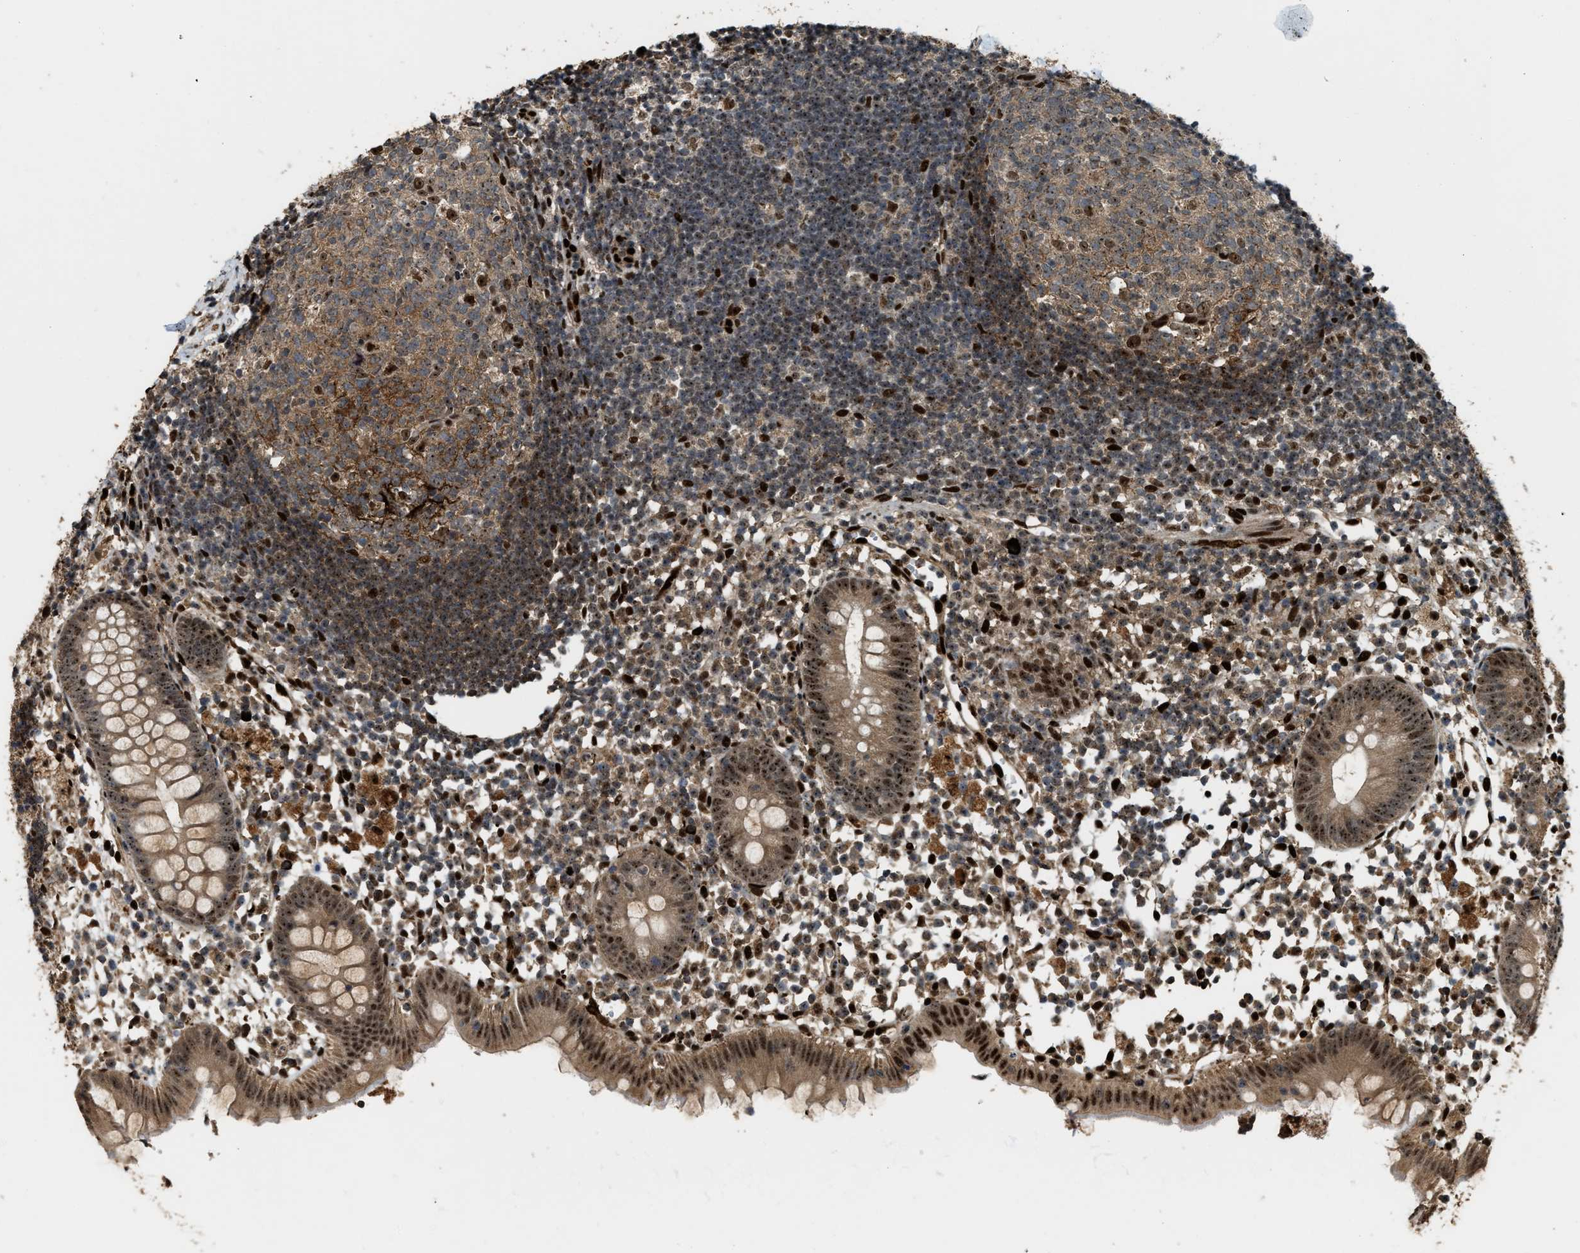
{"staining": {"intensity": "strong", "quantity": ">75%", "location": "cytoplasmic/membranous,nuclear"}, "tissue": "appendix", "cell_type": "Glandular cells", "image_type": "normal", "snomed": [{"axis": "morphology", "description": "Normal tissue, NOS"}, {"axis": "topography", "description": "Appendix"}], "caption": "The immunohistochemical stain highlights strong cytoplasmic/membranous,nuclear expression in glandular cells of normal appendix.", "gene": "ZNF687", "patient": {"sex": "female", "age": 20}}